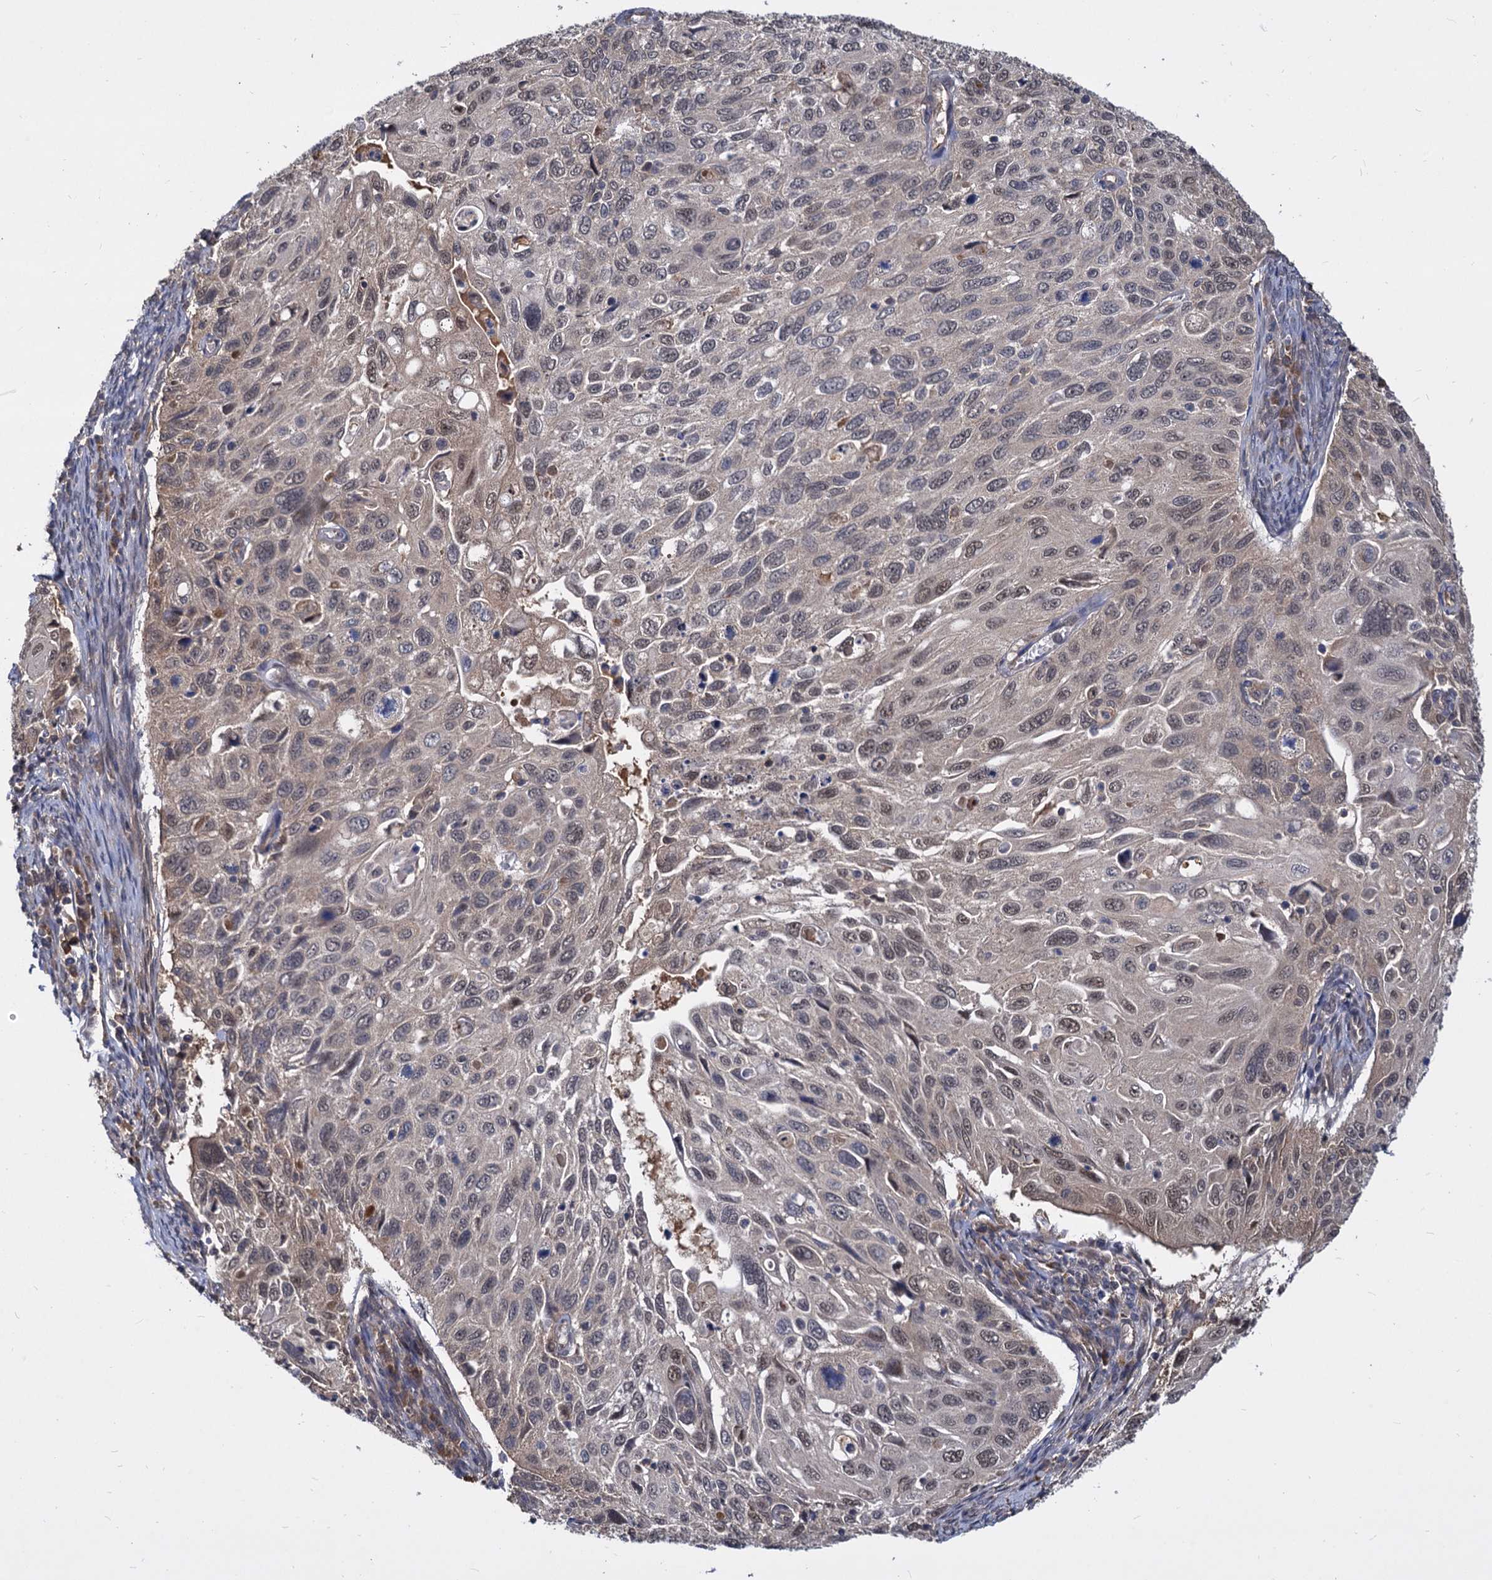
{"staining": {"intensity": "weak", "quantity": "<25%", "location": "nuclear"}, "tissue": "cervical cancer", "cell_type": "Tumor cells", "image_type": "cancer", "snomed": [{"axis": "morphology", "description": "Squamous cell carcinoma, NOS"}, {"axis": "topography", "description": "Cervix"}], "caption": "Immunohistochemistry (IHC) histopathology image of neoplastic tissue: human cervical squamous cell carcinoma stained with DAB exhibits no significant protein expression in tumor cells.", "gene": "PSMD4", "patient": {"sex": "female", "age": 70}}